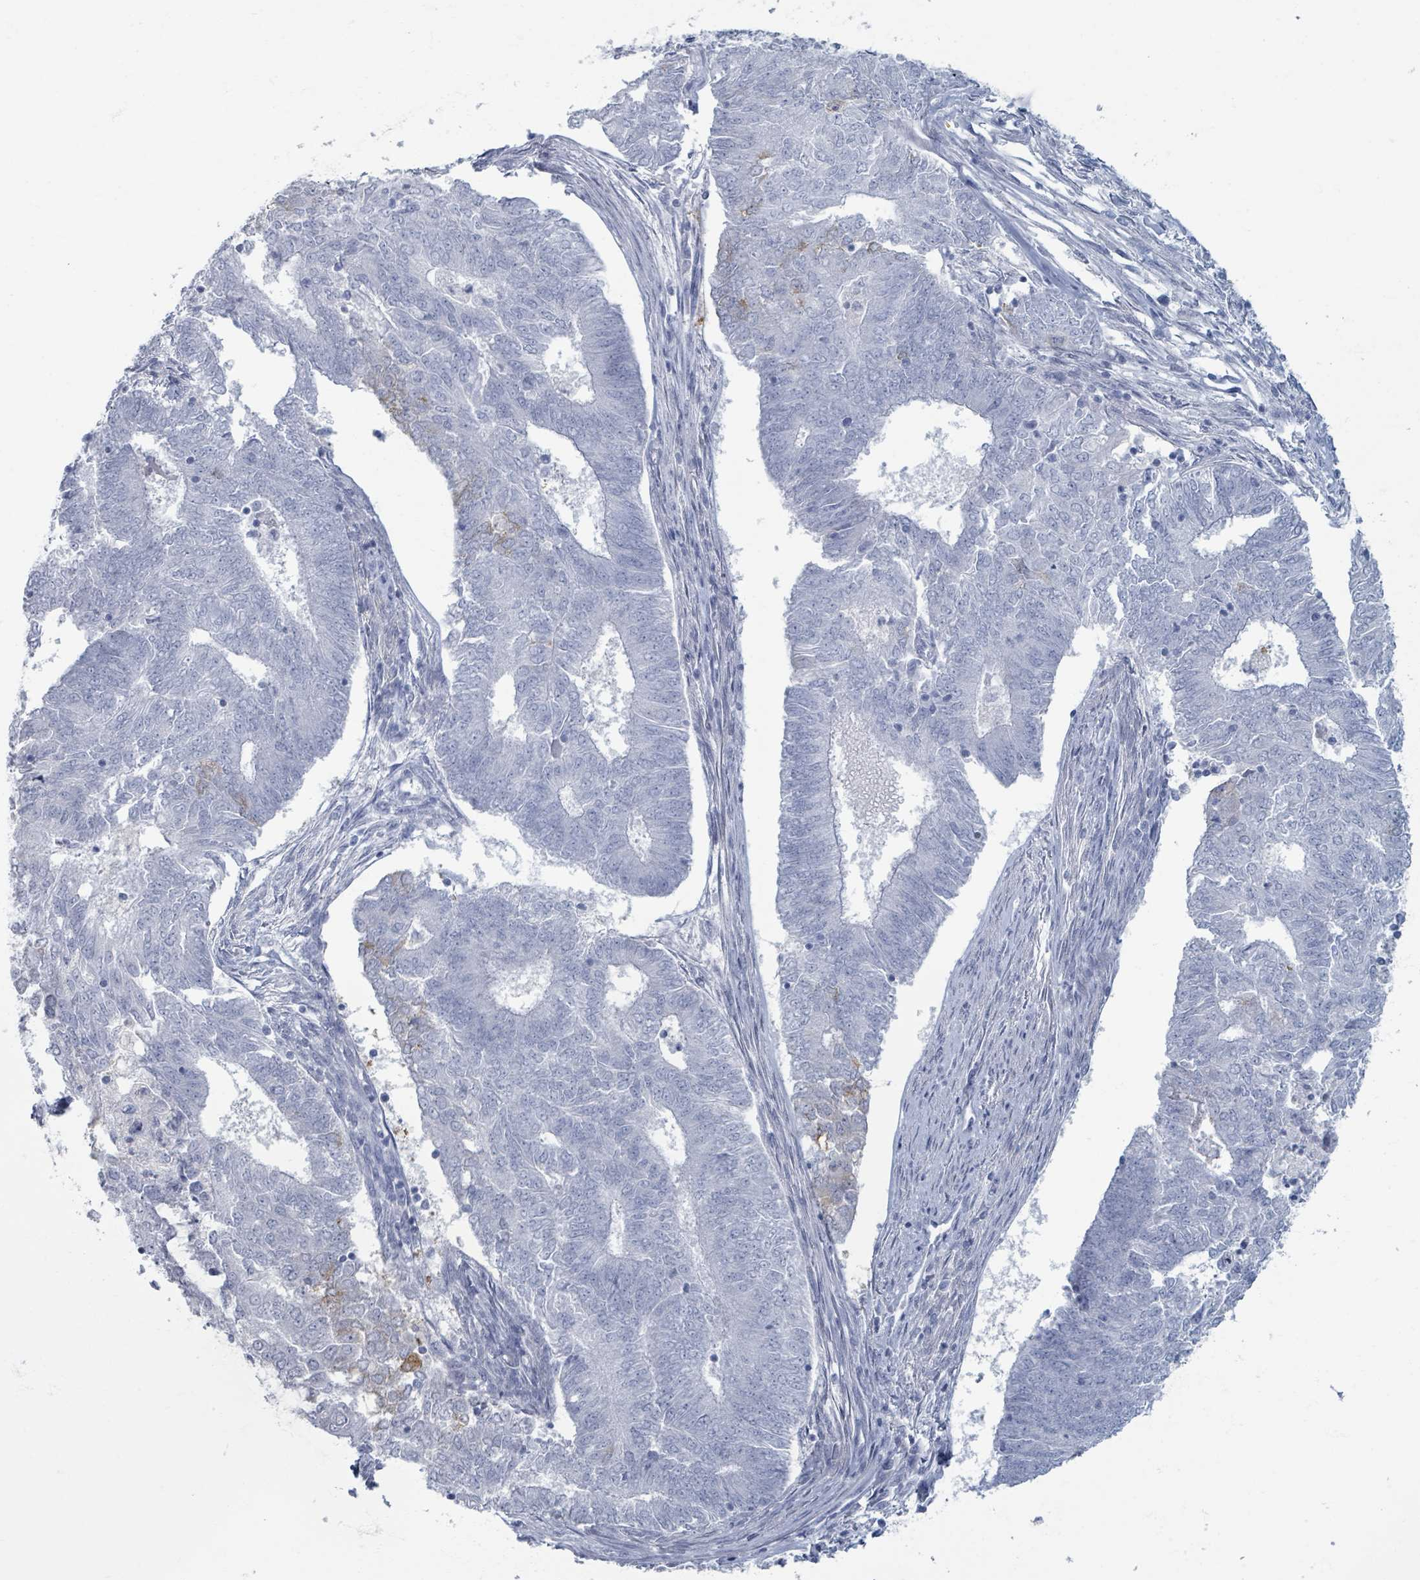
{"staining": {"intensity": "negative", "quantity": "none", "location": "none"}, "tissue": "endometrial cancer", "cell_type": "Tumor cells", "image_type": "cancer", "snomed": [{"axis": "morphology", "description": "Adenocarcinoma, NOS"}, {"axis": "topography", "description": "Endometrium"}], "caption": "There is no significant positivity in tumor cells of adenocarcinoma (endometrial).", "gene": "TAS2R1", "patient": {"sex": "female", "age": 62}}